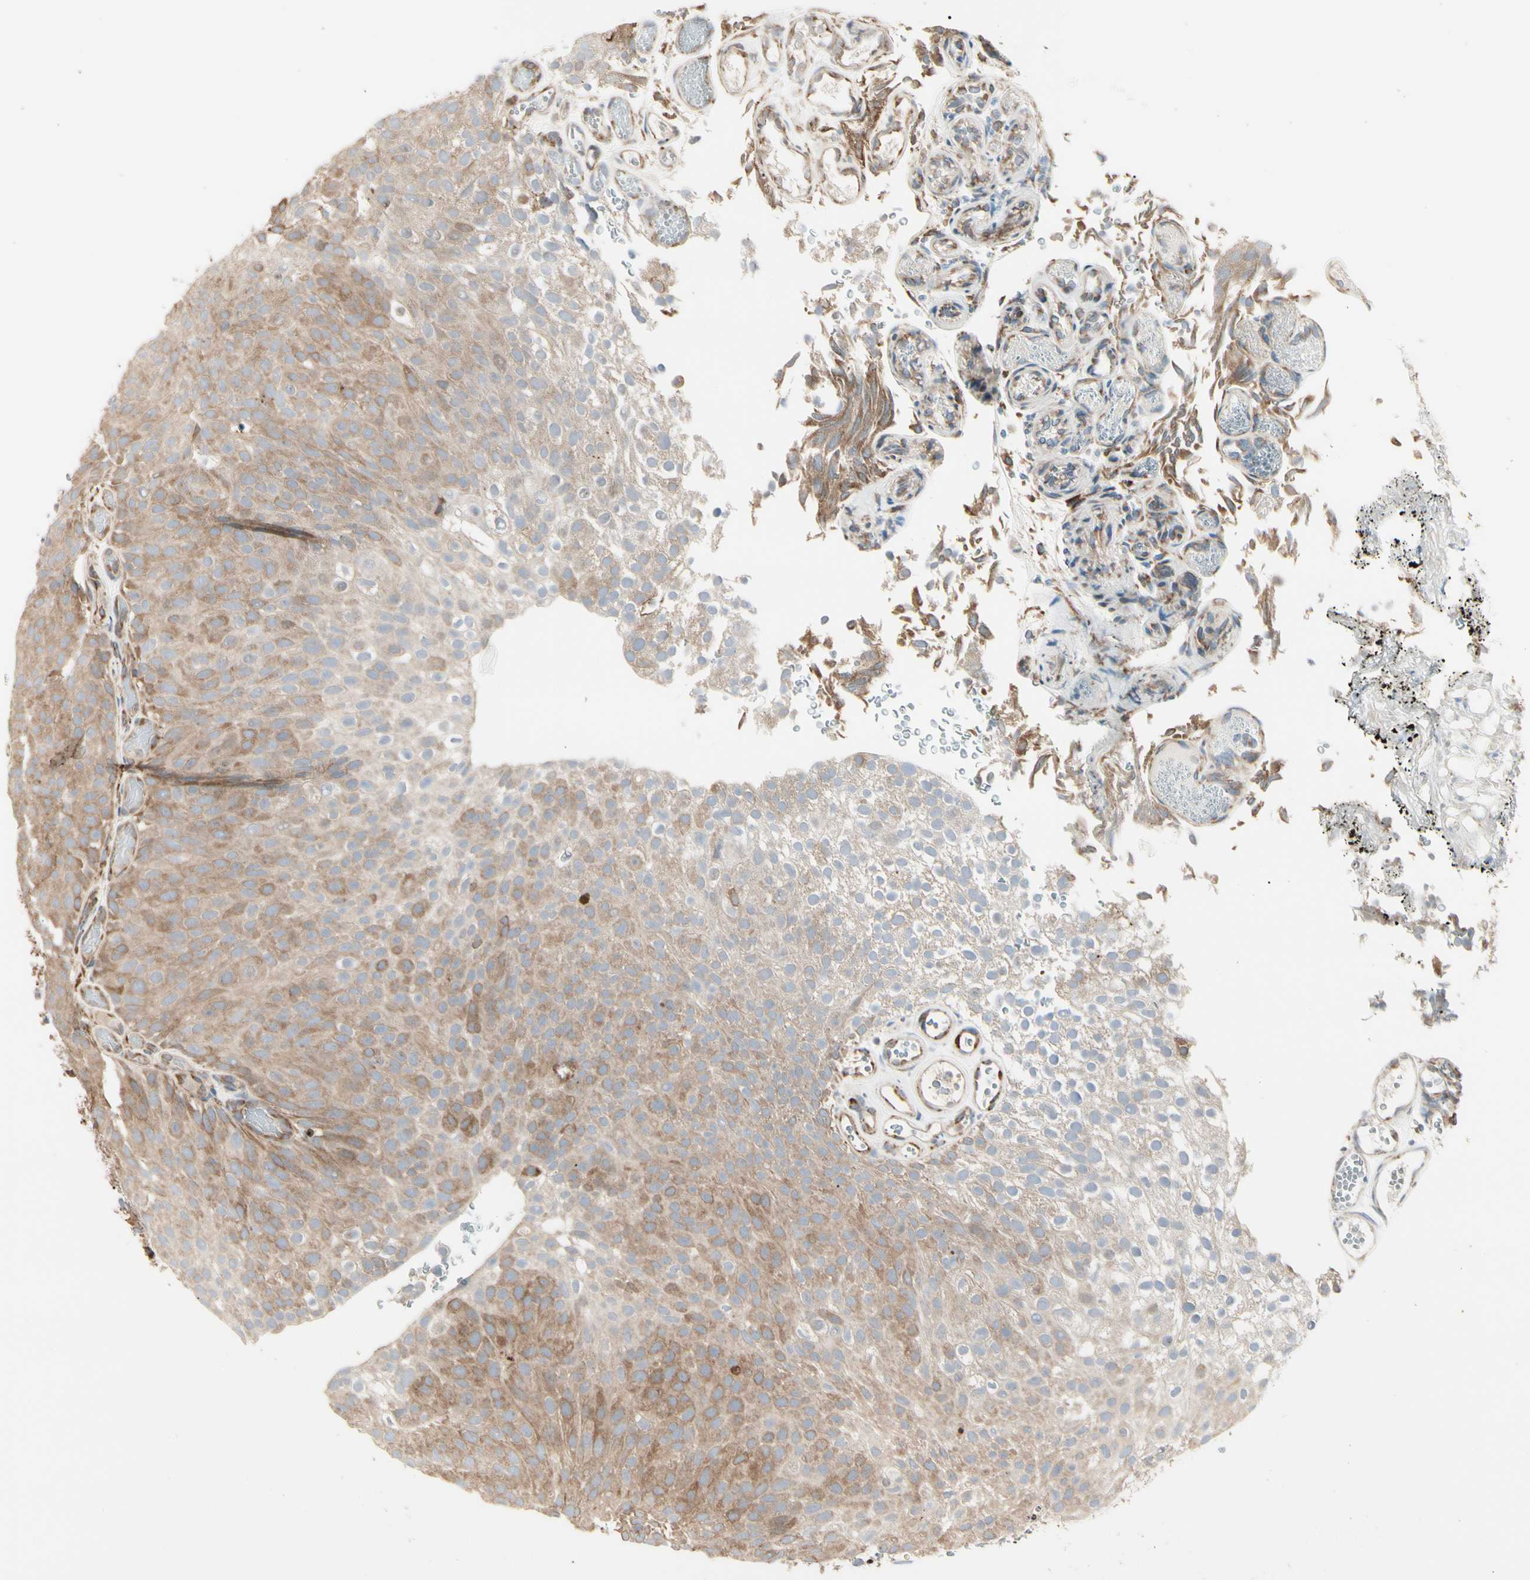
{"staining": {"intensity": "moderate", "quantity": ">75%", "location": "cytoplasmic/membranous"}, "tissue": "urothelial cancer", "cell_type": "Tumor cells", "image_type": "cancer", "snomed": [{"axis": "morphology", "description": "Urothelial carcinoma, Low grade"}, {"axis": "topography", "description": "Urinary bladder"}], "caption": "This photomicrograph displays urothelial cancer stained with IHC to label a protein in brown. The cytoplasmic/membranous of tumor cells show moderate positivity for the protein. Nuclei are counter-stained blue.", "gene": "HSP90B1", "patient": {"sex": "male", "age": 78}}